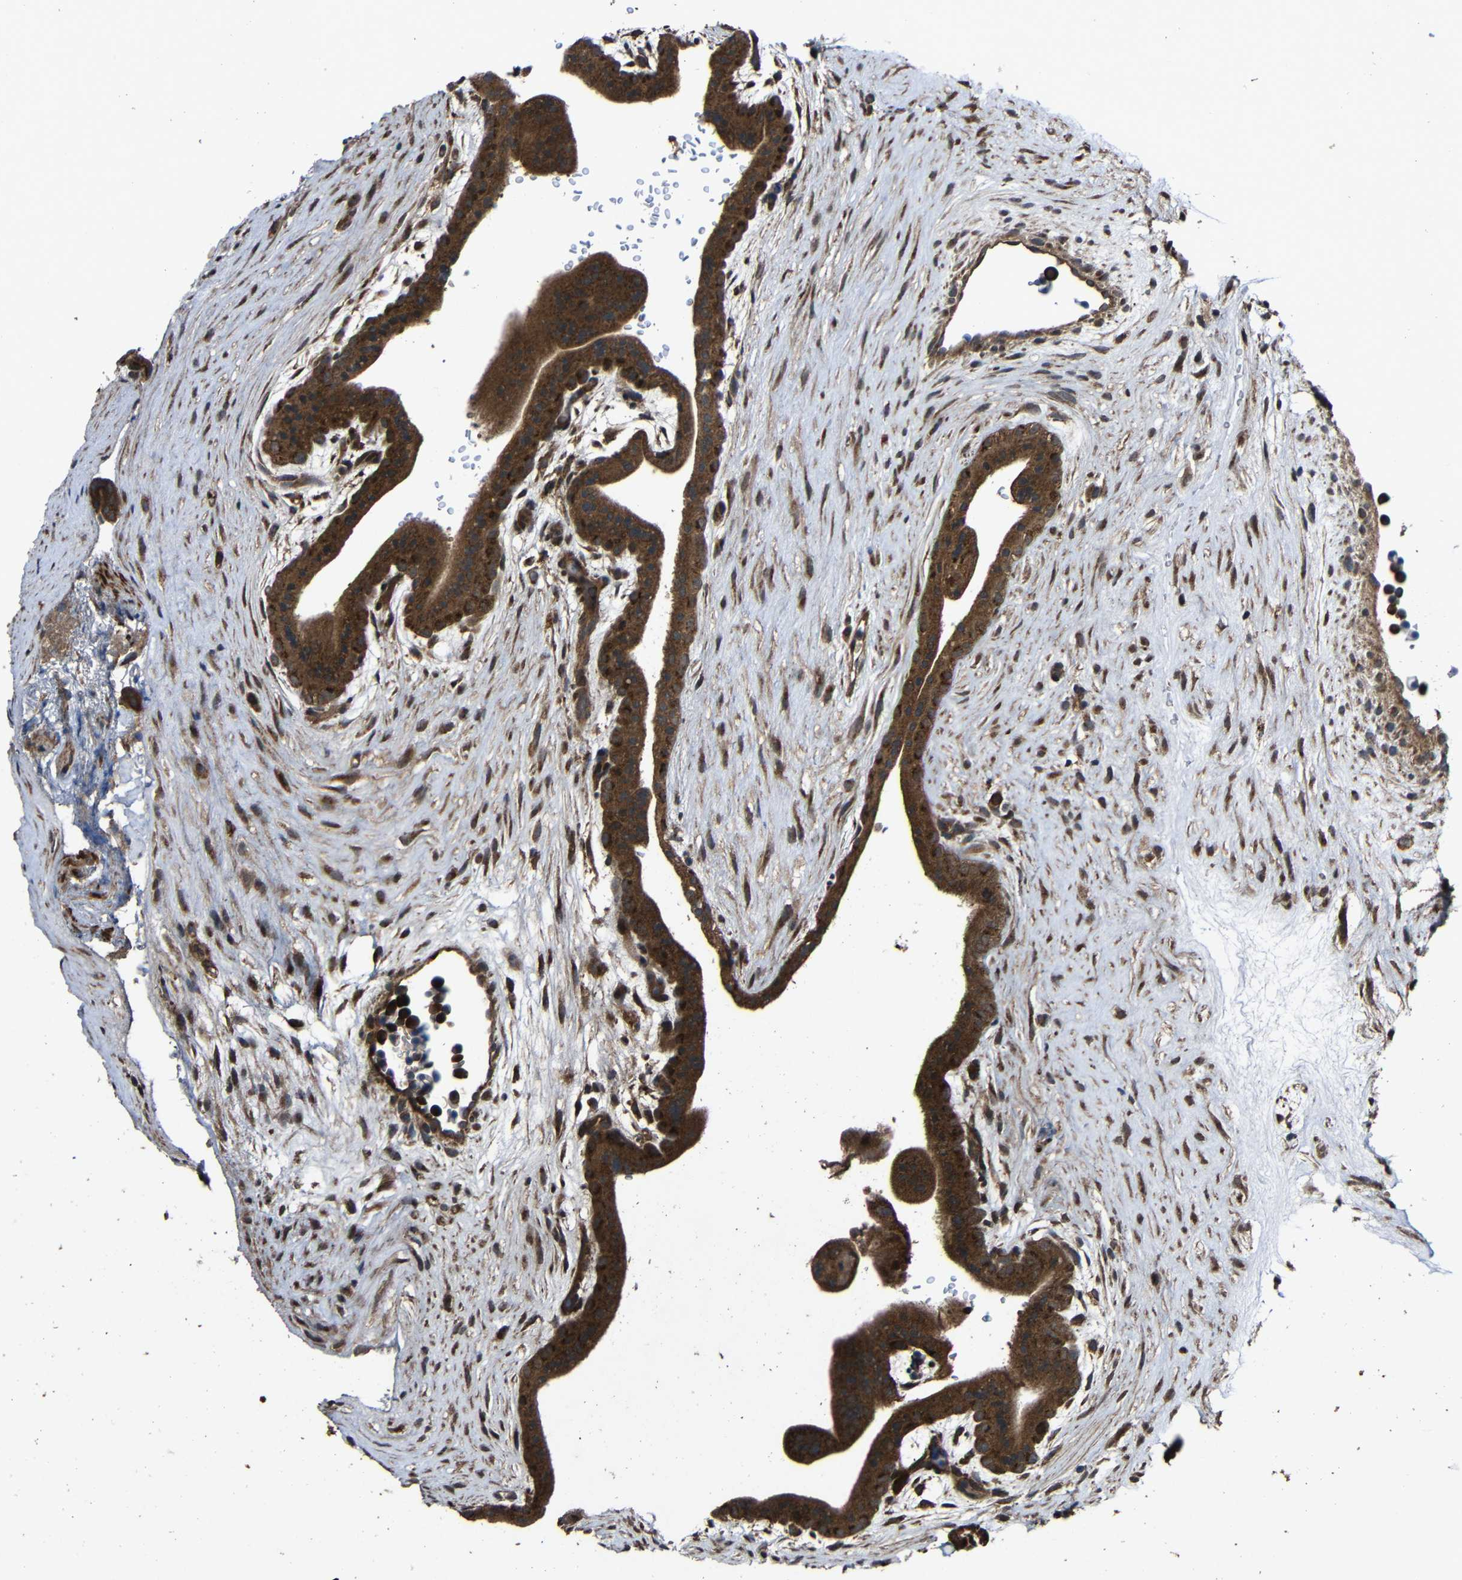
{"staining": {"intensity": "strong", "quantity": ">75%", "location": "cytoplasmic/membranous"}, "tissue": "placenta", "cell_type": "Decidual cells", "image_type": "normal", "snomed": [{"axis": "morphology", "description": "Normal tissue, NOS"}, {"axis": "topography", "description": "Placenta"}], "caption": "Immunohistochemistry (IHC) of benign human placenta displays high levels of strong cytoplasmic/membranous positivity in approximately >75% of decidual cells.", "gene": "C1GALT1", "patient": {"sex": "female", "age": 35}}